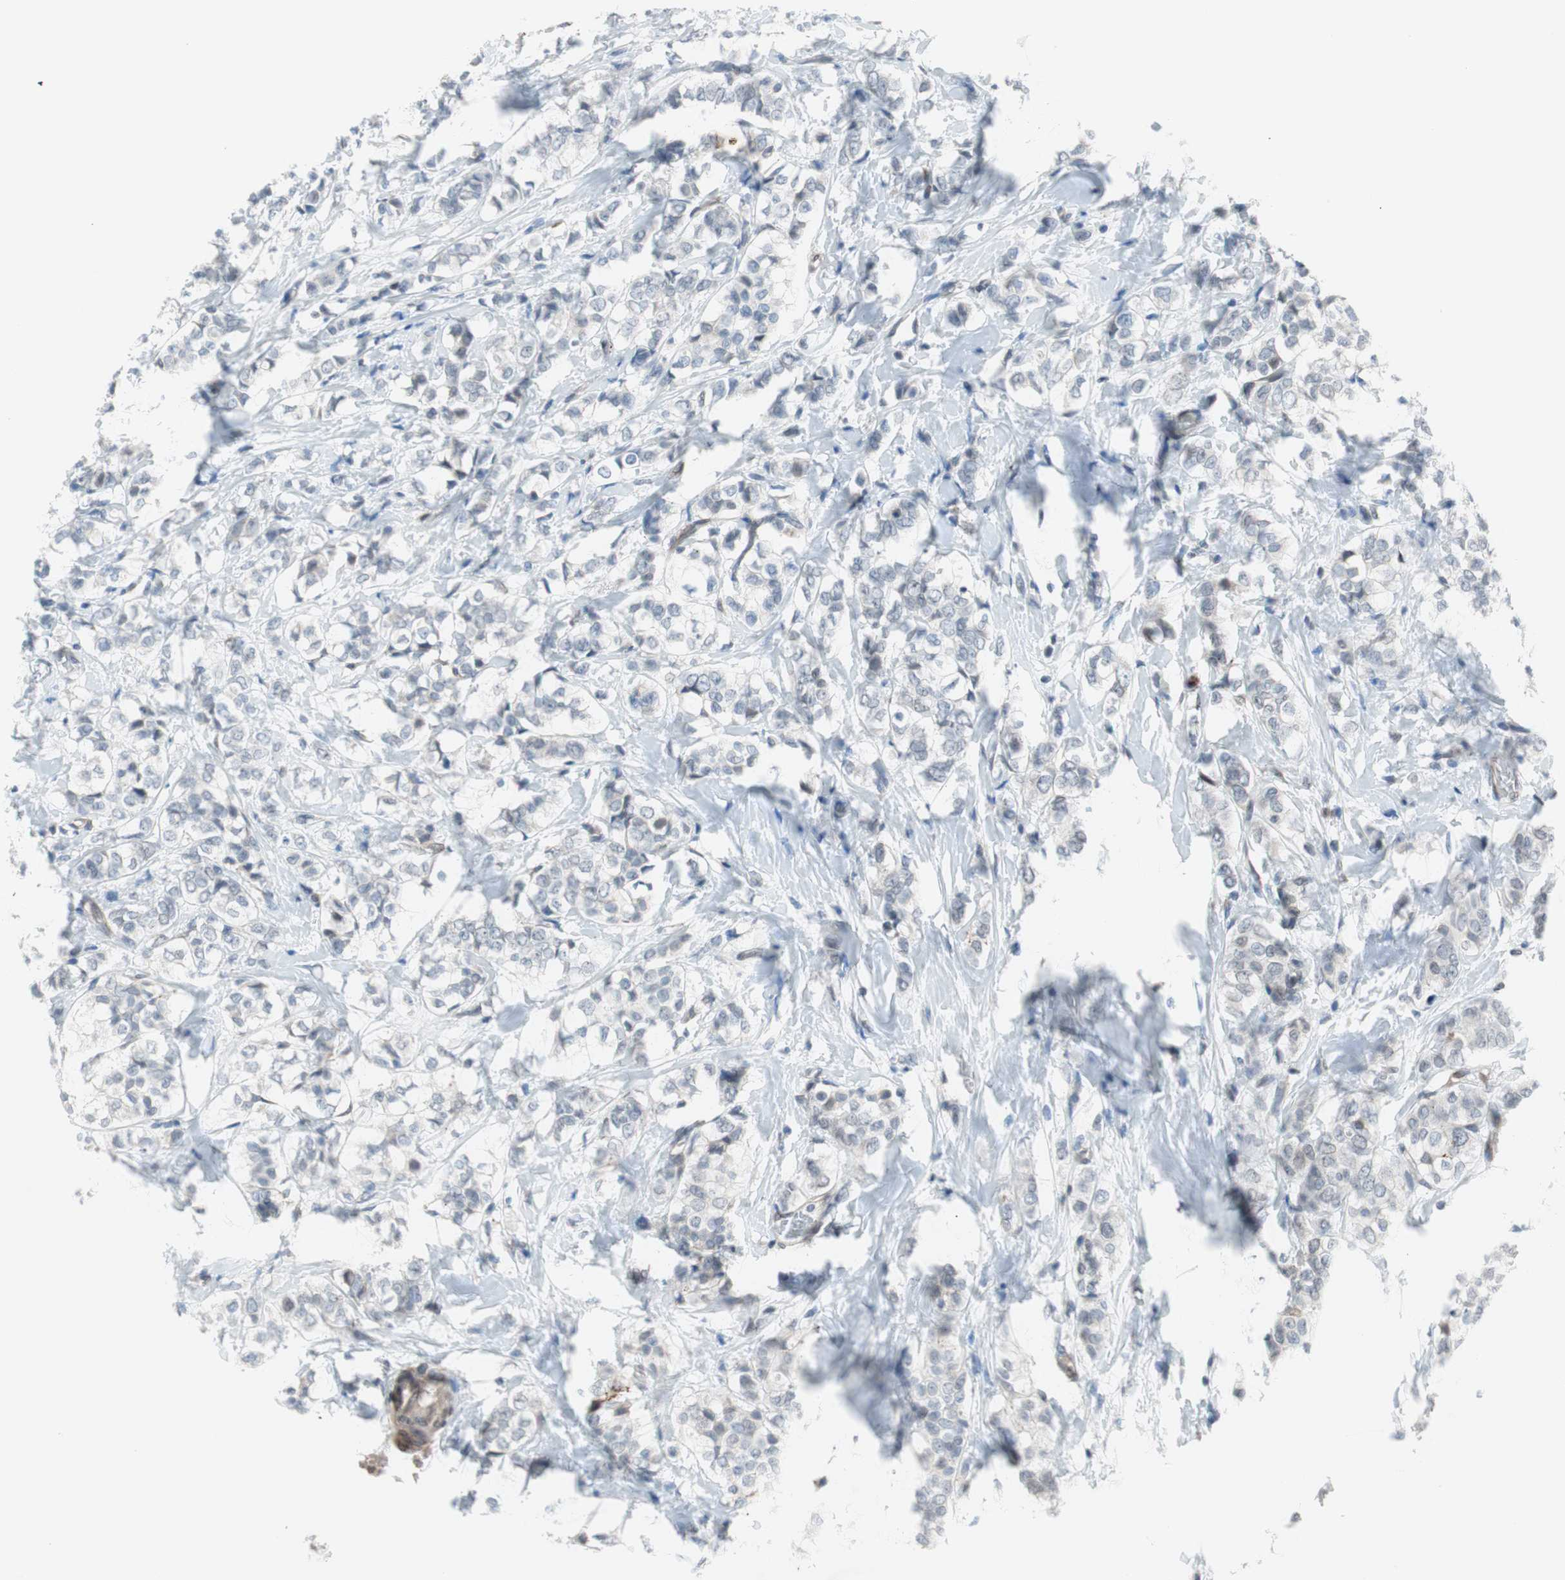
{"staining": {"intensity": "negative", "quantity": "none", "location": "none"}, "tissue": "breast cancer", "cell_type": "Tumor cells", "image_type": "cancer", "snomed": [{"axis": "morphology", "description": "Lobular carcinoma"}, {"axis": "topography", "description": "Breast"}], "caption": "Immunohistochemistry histopathology image of neoplastic tissue: human breast cancer (lobular carcinoma) stained with DAB exhibits no significant protein staining in tumor cells.", "gene": "ARNT2", "patient": {"sex": "female", "age": 60}}